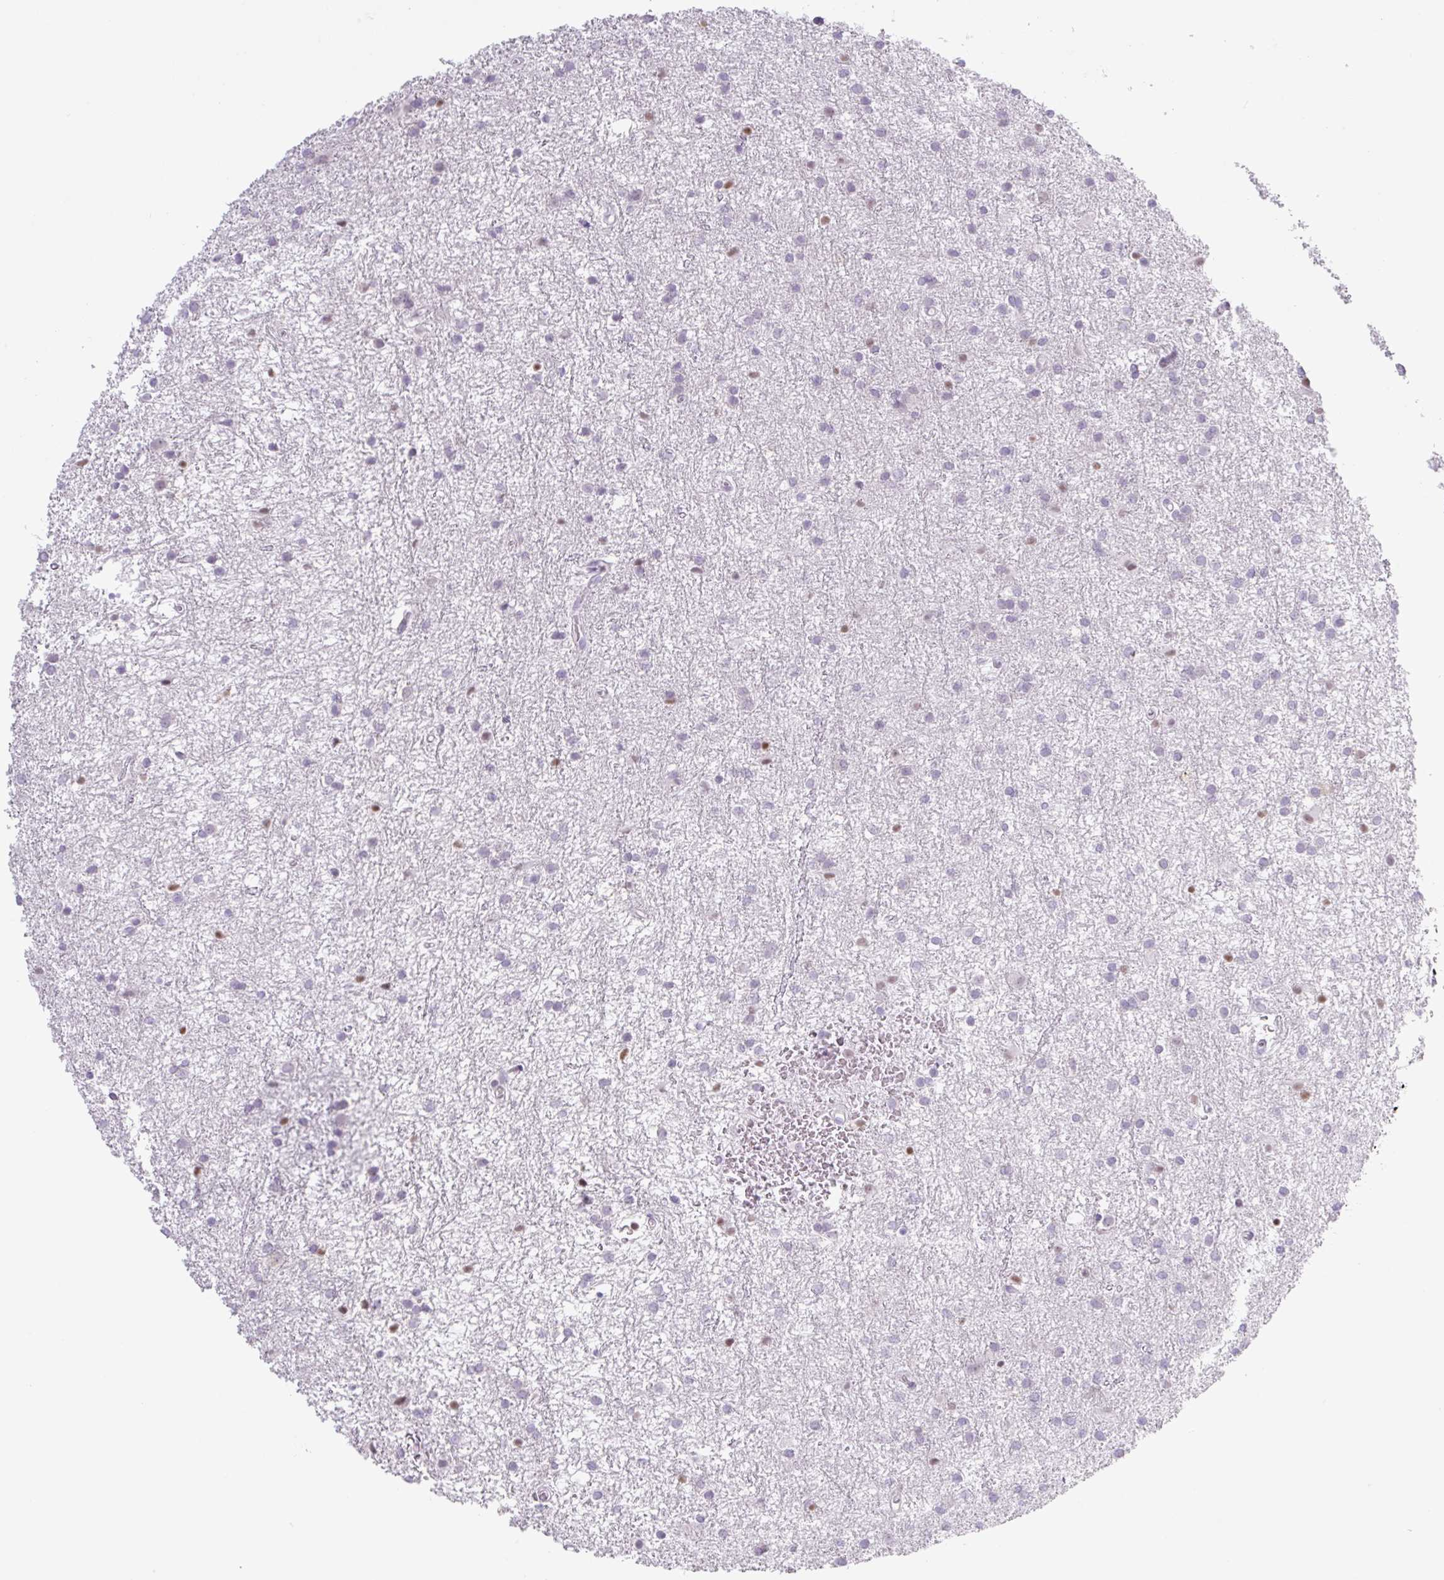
{"staining": {"intensity": "weak", "quantity": "<25%", "location": "nuclear"}, "tissue": "glioma", "cell_type": "Tumor cells", "image_type": "cancer", "snomed": [{"axis": "morphology", "description": "Glioma, malignant, High grade"}, {"axis": "topography", "description": "Brain"}], "caption": "A photomicrograph of glioma stained for a protein displays no brown staining in tumor cells. The staining is performed using DAB brown chromogen with nuclei counter-stained in using hematoxylin.", "gene": "TLE3", "patient": {"sex": "female", "age": 50}}